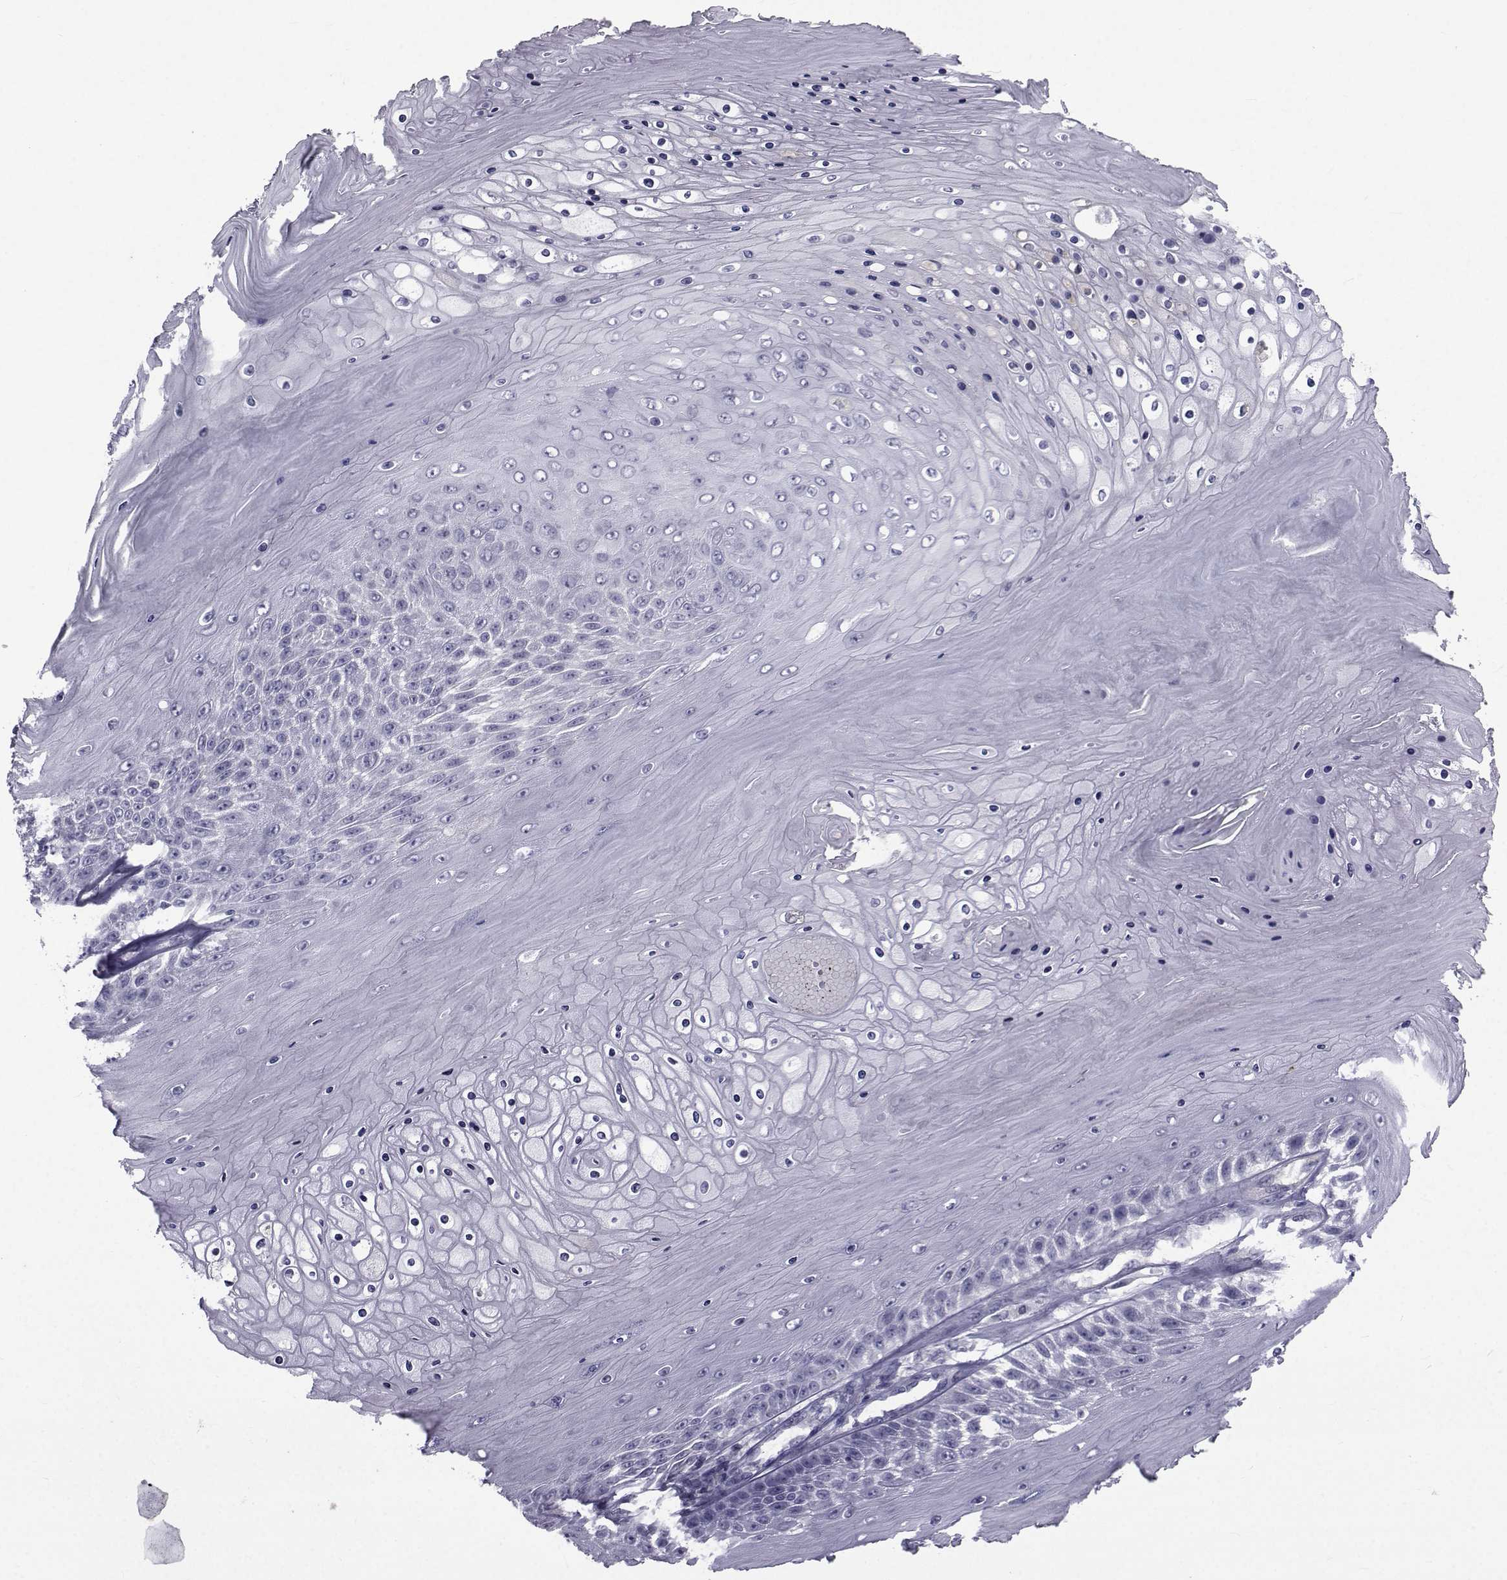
{"staining": {"intensity": "negative", "quantity": "none", "location": "none"}, "tissue": "skin cancer", "cell_type": "Tumor cells", "image_type": "cancer", "snomed": [{"axis": "morphology", "description": "Squamous cell carcinoma, NOS"}, {"axis": "topography", "description": "Skin"}], "caption": "Skin cancer (squamous cell carcinoma) stained for a protein using IHC reveals no expression tumor cells.", "gene": "PAX2", "patient": {"sex": "male", "age": 62}}